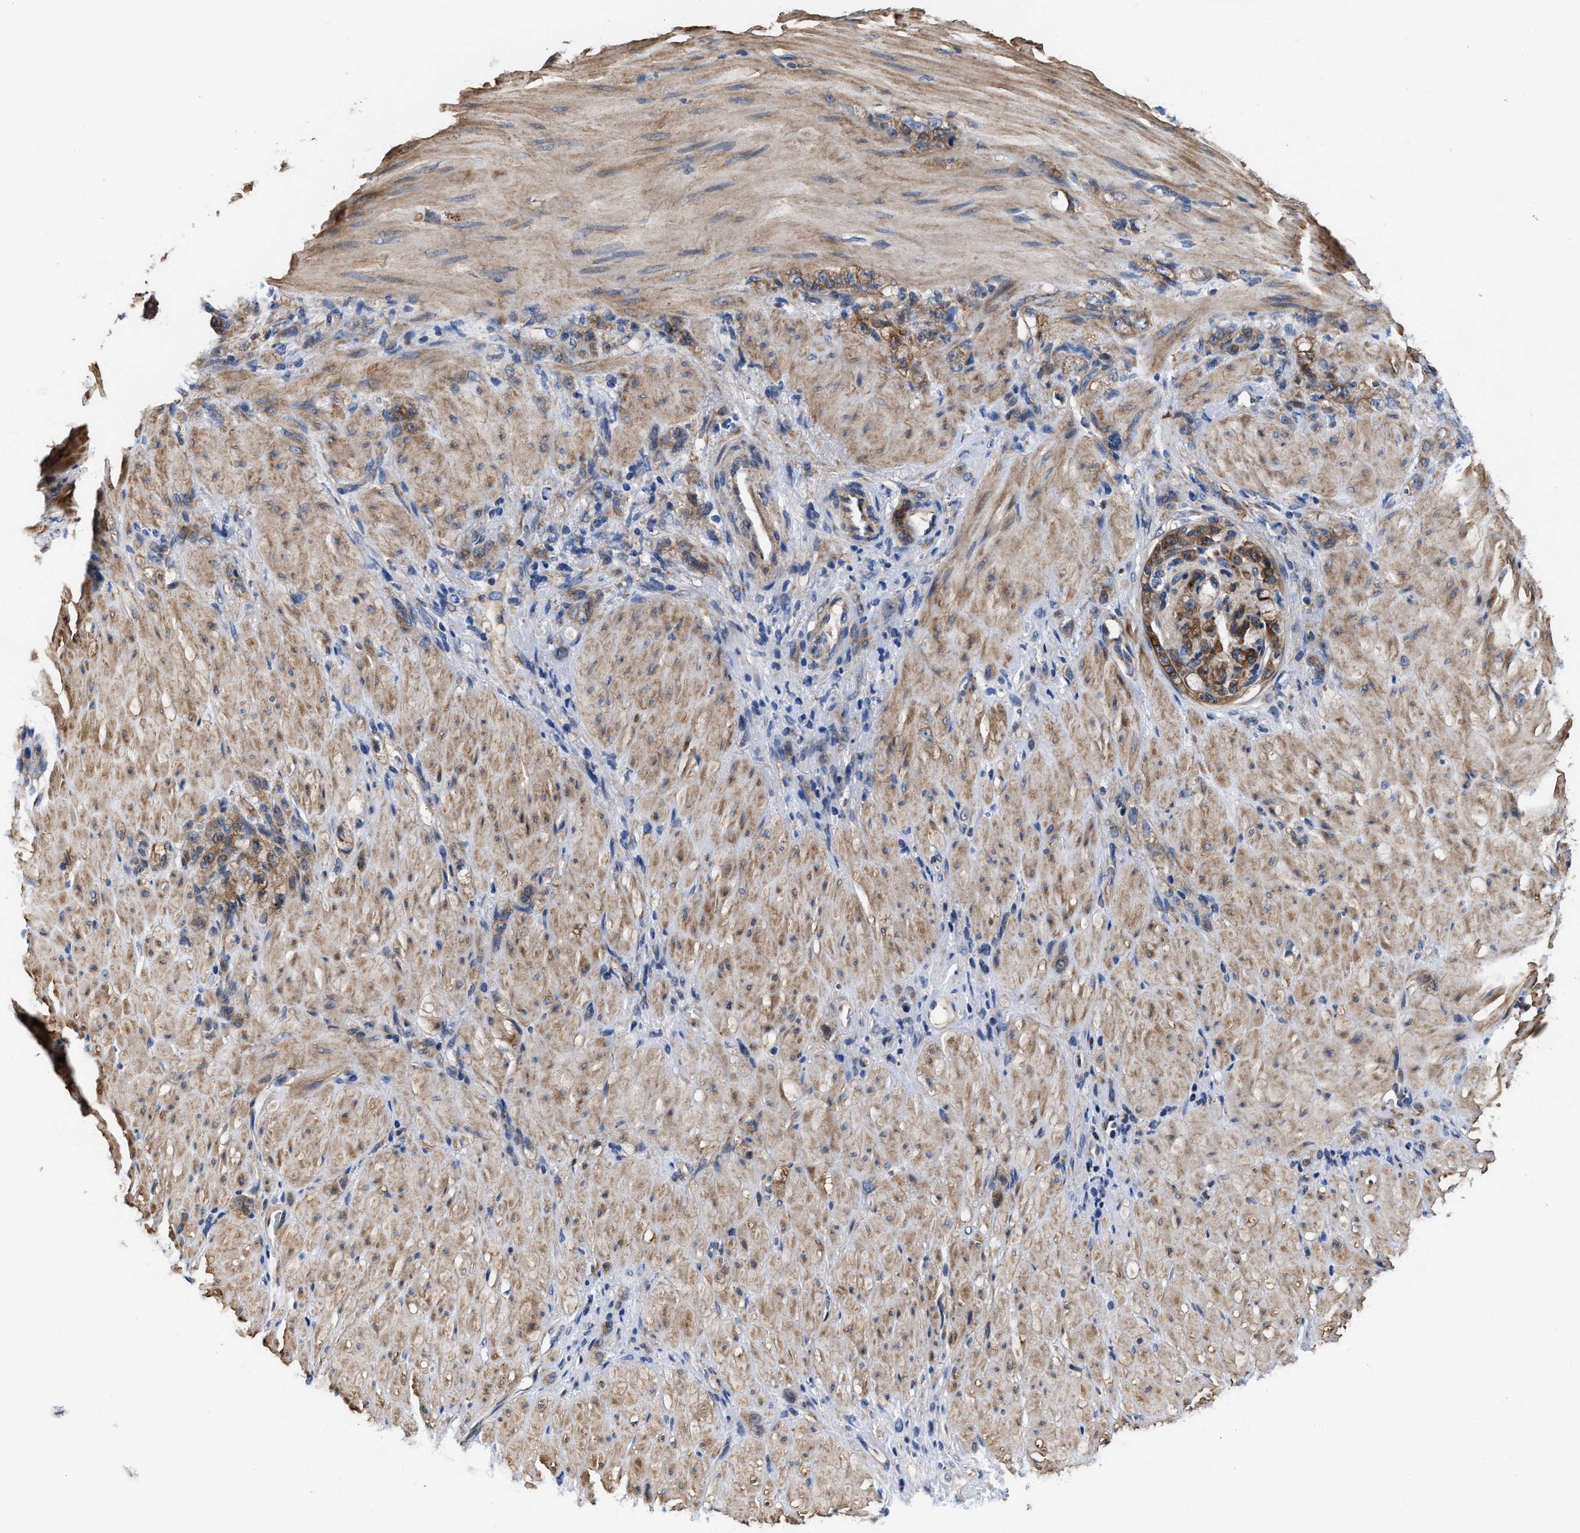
{"staining": {"intensity": "moderate", "quantity": ">75%", "location": "cytoplasmic/membranous"}, "tissue": "stomach cancer", "cell_type": "Tumor cells", "image_type": "cancer", "snomed": [{"axis": "morphology", "description": "Normal tissue, NOS"}, {"axis": "morphology", "description": "Adenocarcinoma, NOS"}, {"axis": "topography", "description": "Stomach"}], "caption": "A high-resolution photomicrograph shows immunohistochemistry (IHC) staining of adenocarcinoma (stomach), which displays moderate cytoplasmic/membranous positivity in about >75% of tumor cells.", "gene": "SLC12A2", "patient": {"sex": "male", "age": 82}}